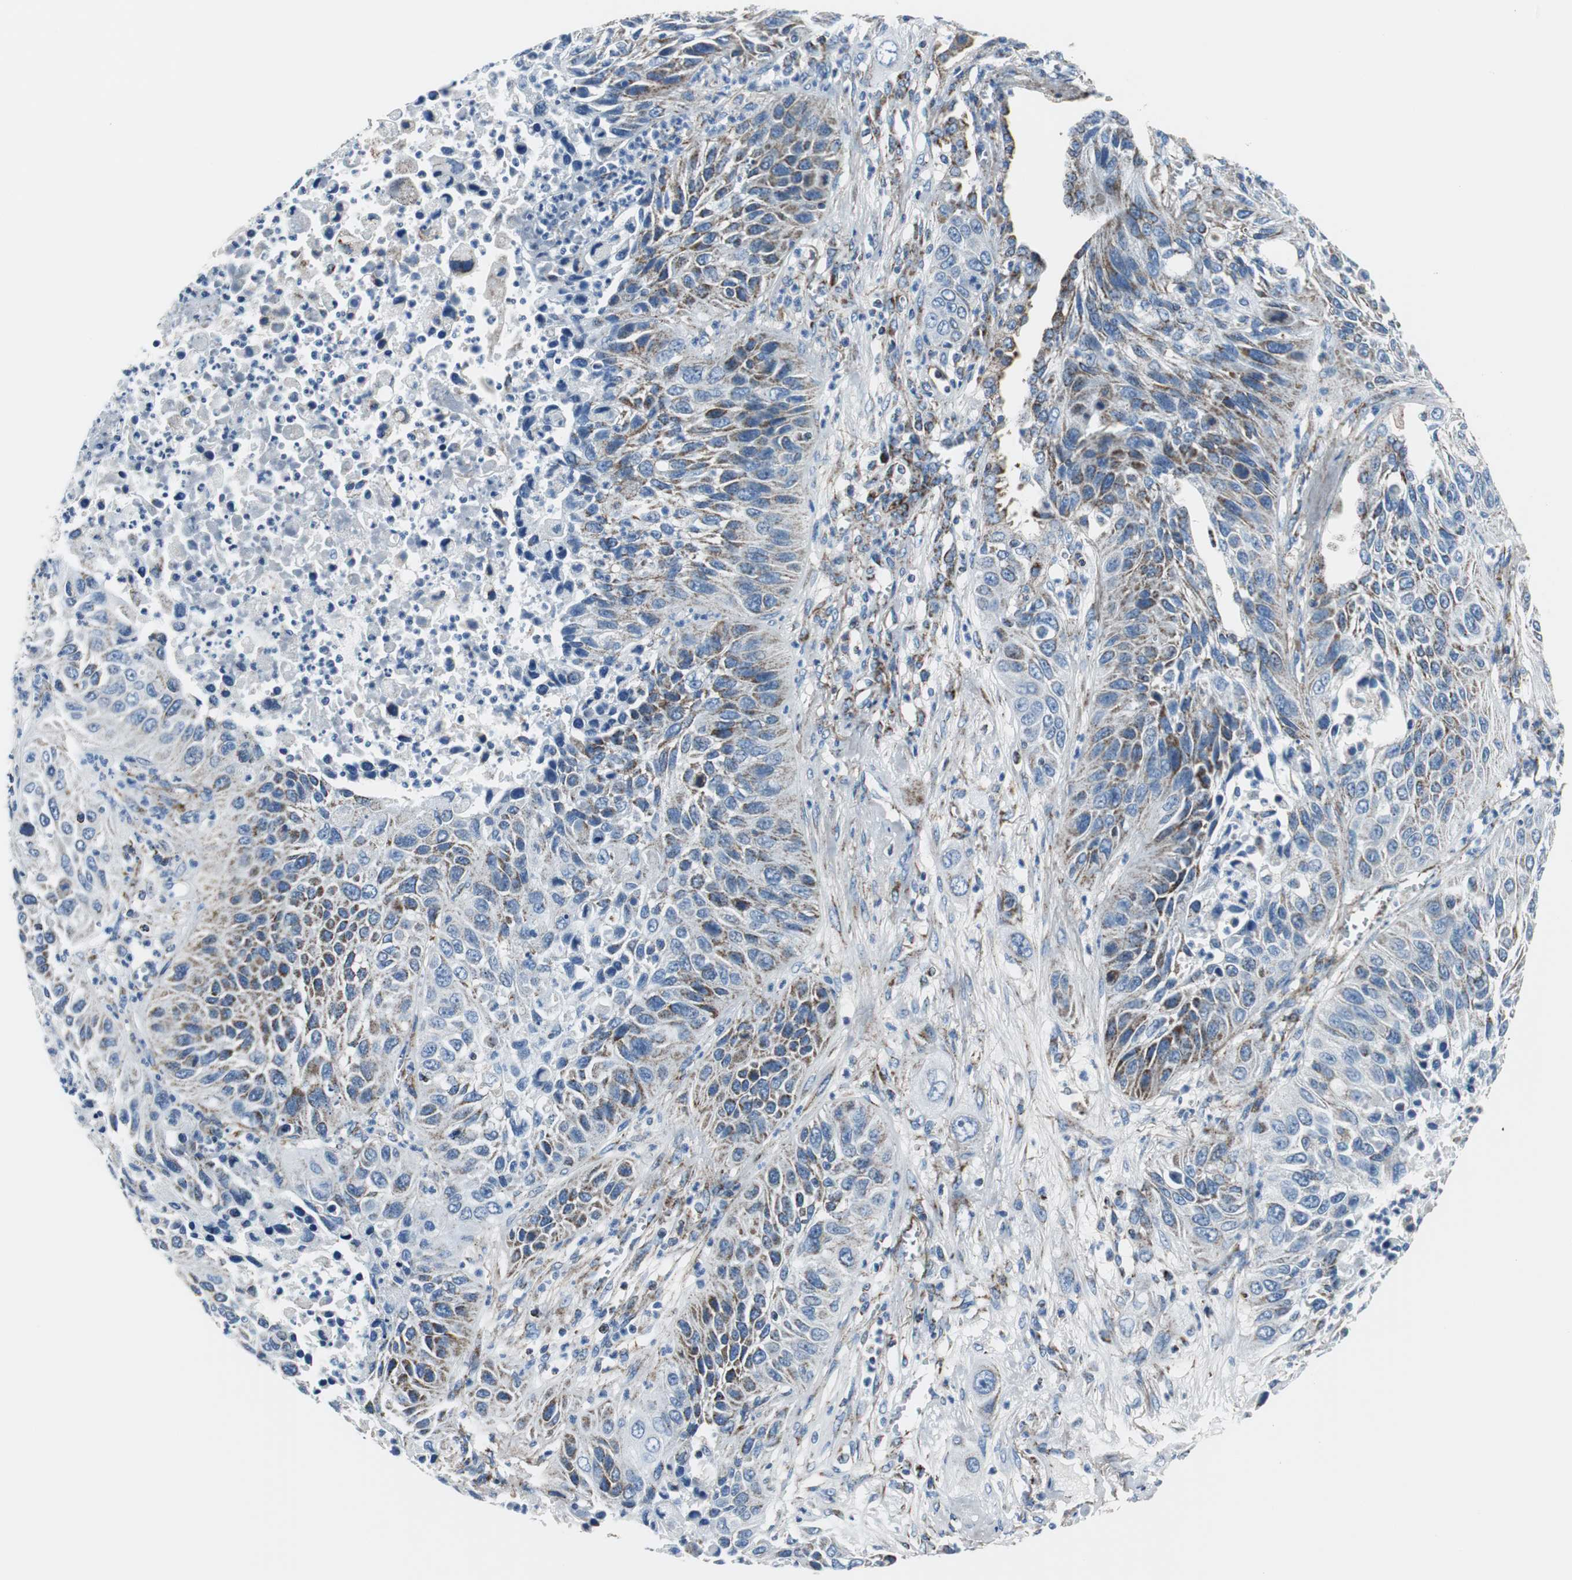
{"staining": {"intensity": "strong", "quantity": "25%-75%", "location": "cytoplasmic/membranous"}, "tissue": "lung cancer", "cell_type": "Tumor cells", "image_type": "cancer", "snomed": [{"axis": "morphology", "description": "Squamous cell carcinoma, NOS"}, {"axis": "topography", "description": "Lung"}], "caption": "IHC image of neoplastic tissue: human lung cancer stained using immunohistochemistry (IHC) demonstrates high levels of strong protein expression localized specifically in the cytoplasmic/membranous of tumor cells, appearing as a cytoplasmic/membranous brown color.", "gene": "C1QTNF7", "patient": {"sex": "female", "age": 76}}